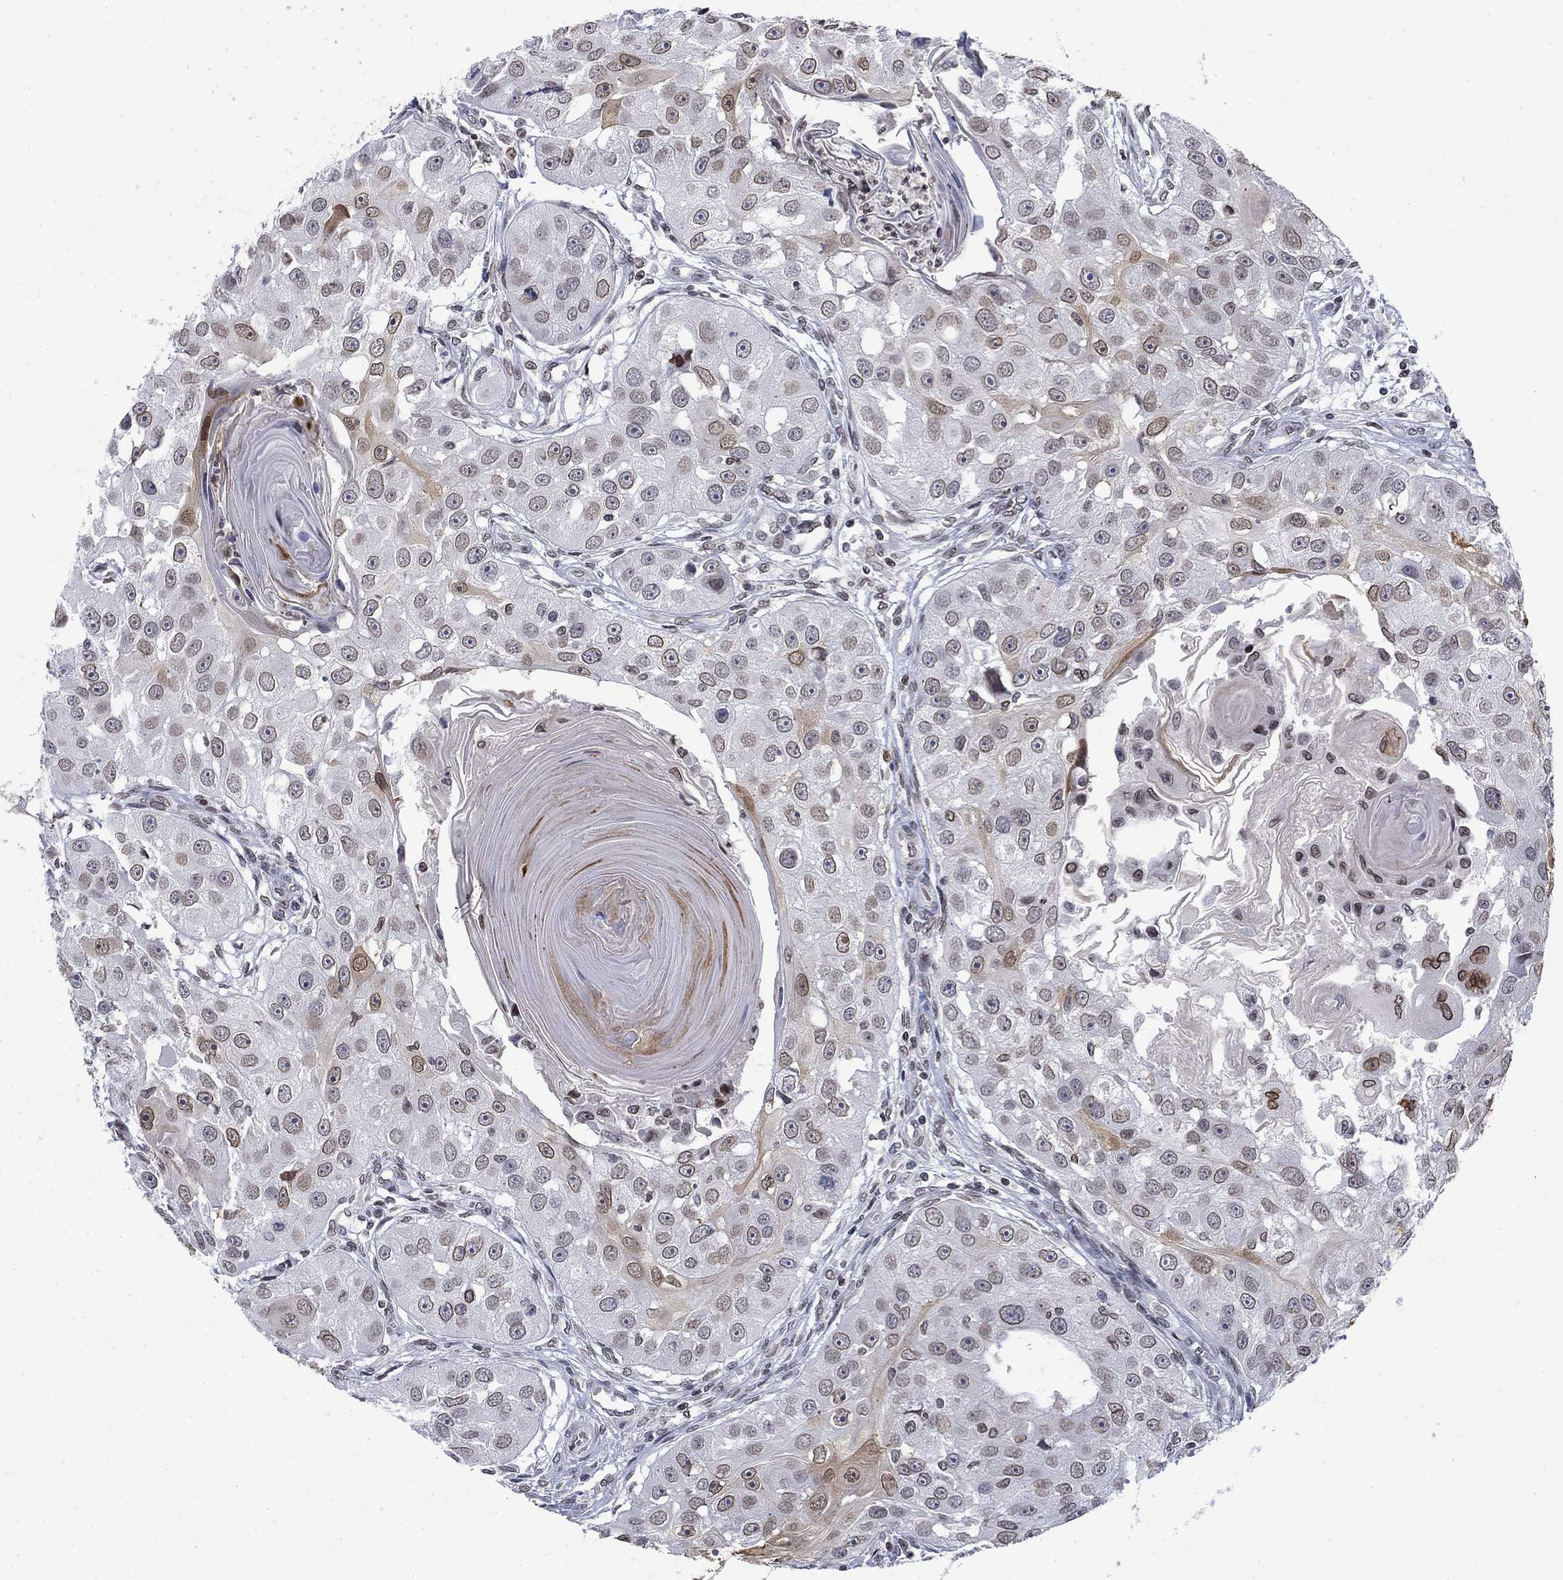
{"staining": {"intensity": "moderate", "quantity": "<25%", "location": "cytoplasmic/membranous,nuclear"}, "tissue": "head and neck cancer", "cell_type": "Tumor cells", "image_type": "cancer", "snomed": [{"axis": "morphology", "description": "Squamous cell carcinoma, NOS"}, {"axis": "topography", "description": "Head-Neck"}], "caption": "Immunohistochemistry (IHC) photomicrograph of human squamous cell carcinoma (head and neck) stained for a protein (brown), which demonstrates low levels of moderate cytoplasmic/membranous and nuclear staining in approximately <25% of tumor cells.", "gene": "TOR1AIP1", "patient": {"sex": "male", "age": 51}}